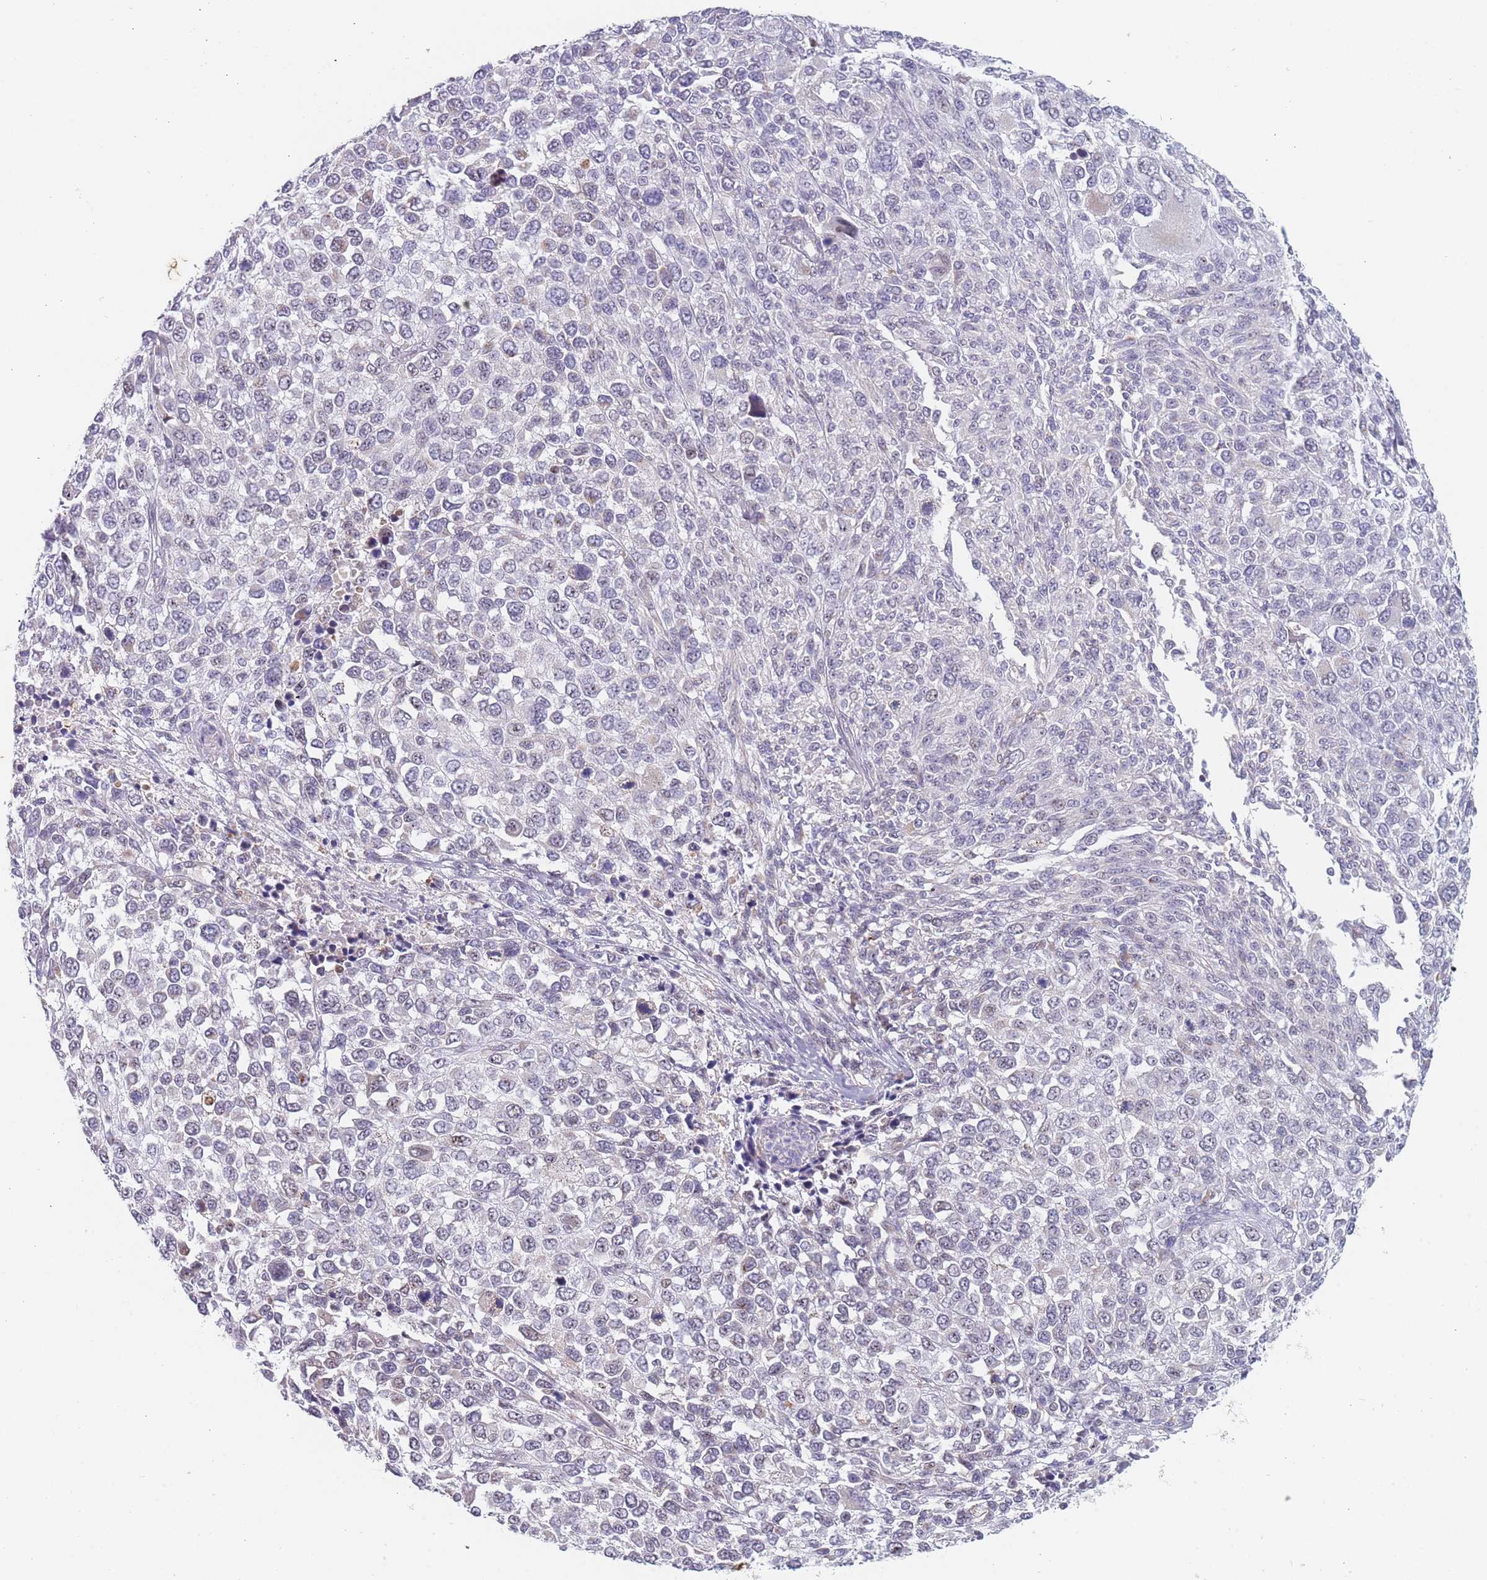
{"staining": {"intensity": "negative", "quantity": "none", "location": "none"}, "tissue": "melanoma", "cell_type": "Tumor cells", "image_type": "cancer", "snomed": [{"axis": "morphology", "description": "Malignant melanoma, NOS"}, {"axis": "topography", "description": "Skin of trunk"}], "caption": "Histopathology image shows no significant protein staining in tumor cells of melanoma. (Stains: DAB IHC with hematoxylin counter stain, Microscopy: brightfield microscopy at high magnification).", "gene": "TMED10", "patient": {"sex": "male", "age": 71}}